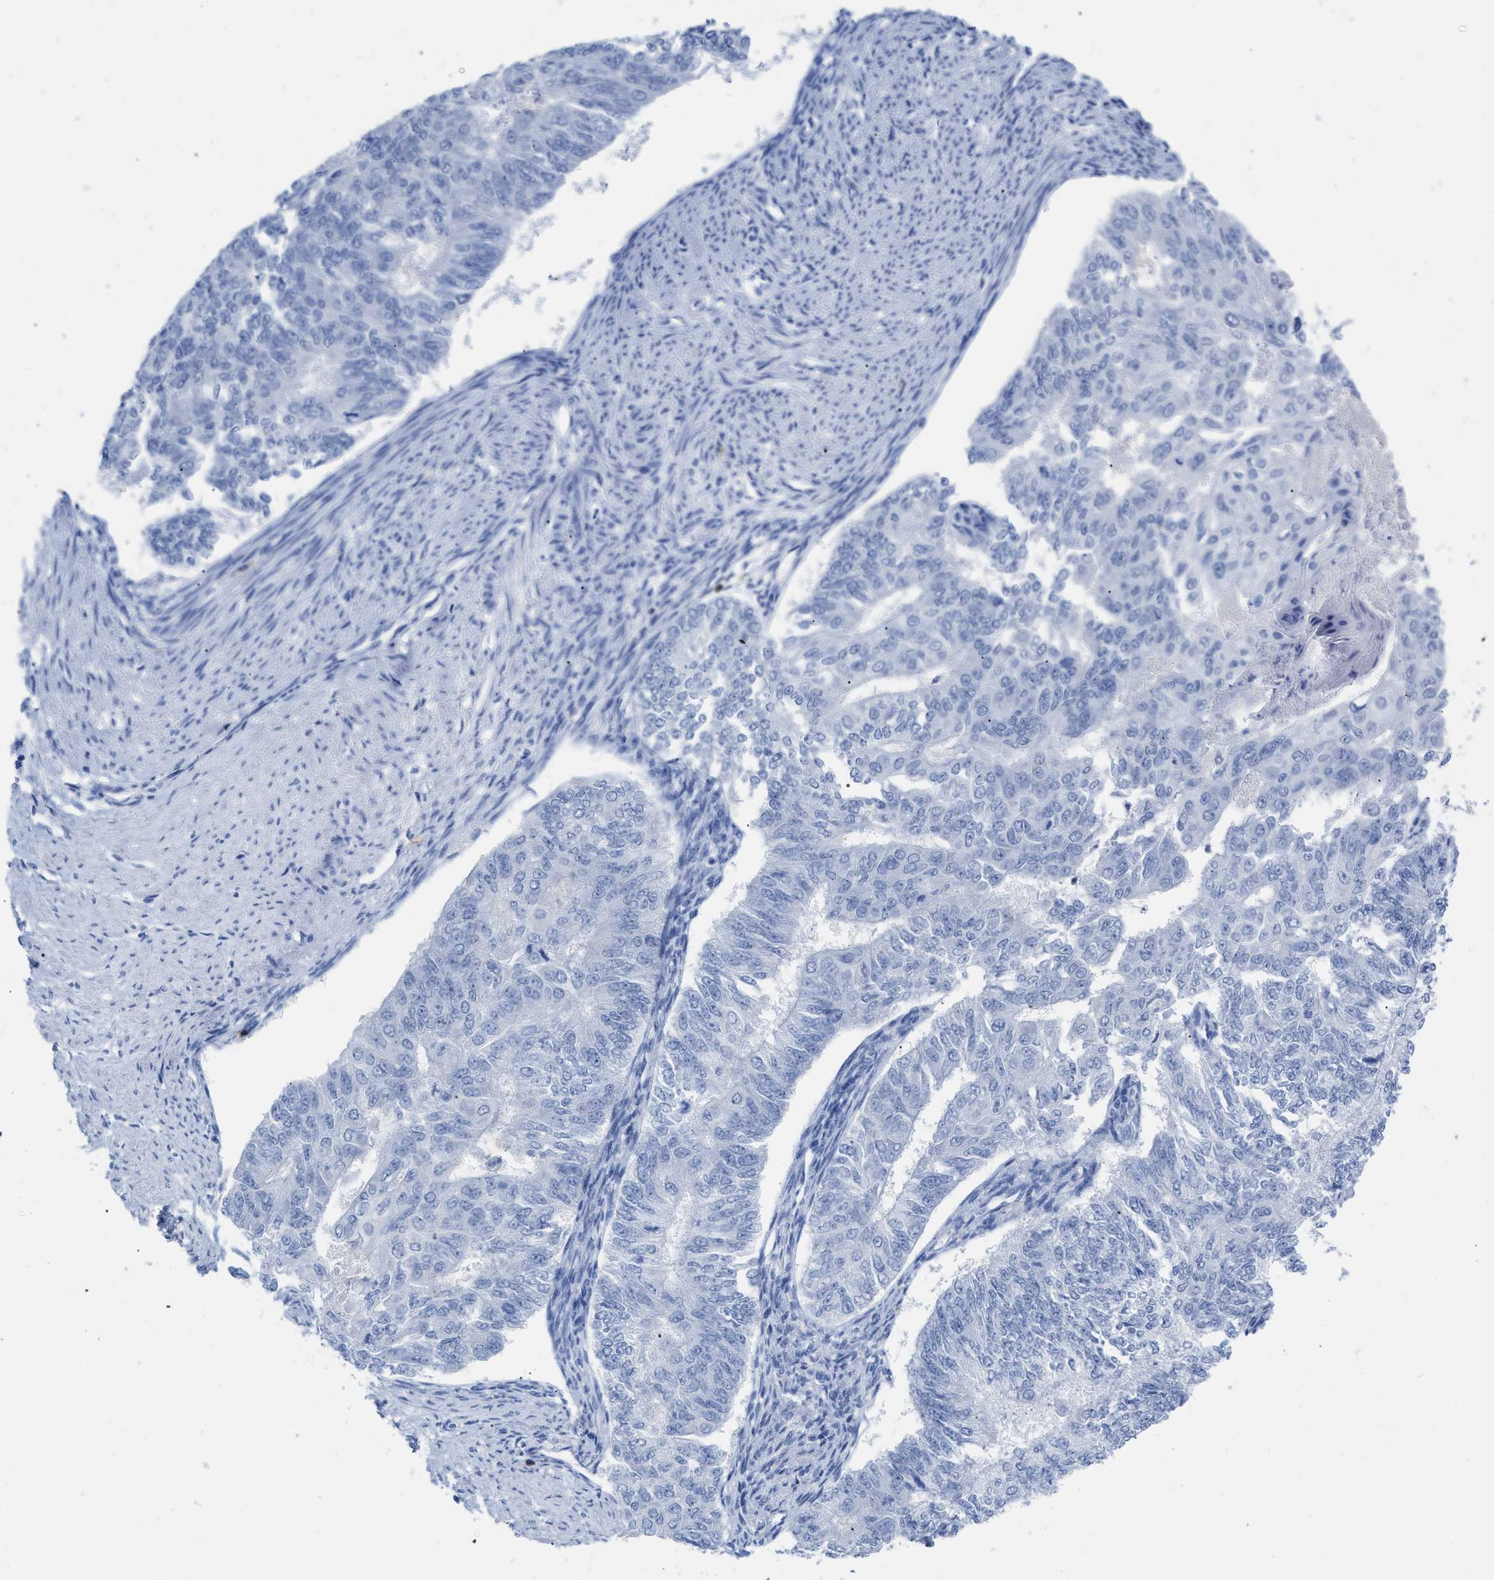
{"staining": {"intensity": "negative", "quantity": "none", "location": "none"}, "tissue": "endometrial cancer", "cell_type": "Tumor cells", "image_type": "cancer", "snomed": [{"axis": "morphology", "description": "Adenocarcinoma, NOS"}, {"axis": "topography", "description": "Endometrium"}], "caption": "IHC photomicrograph of endometrial cancer stained for a protein (brown), which shows no expression in tumor cells.", "gene": "CD5", "patient": {"sex": "female", "age": 32}}